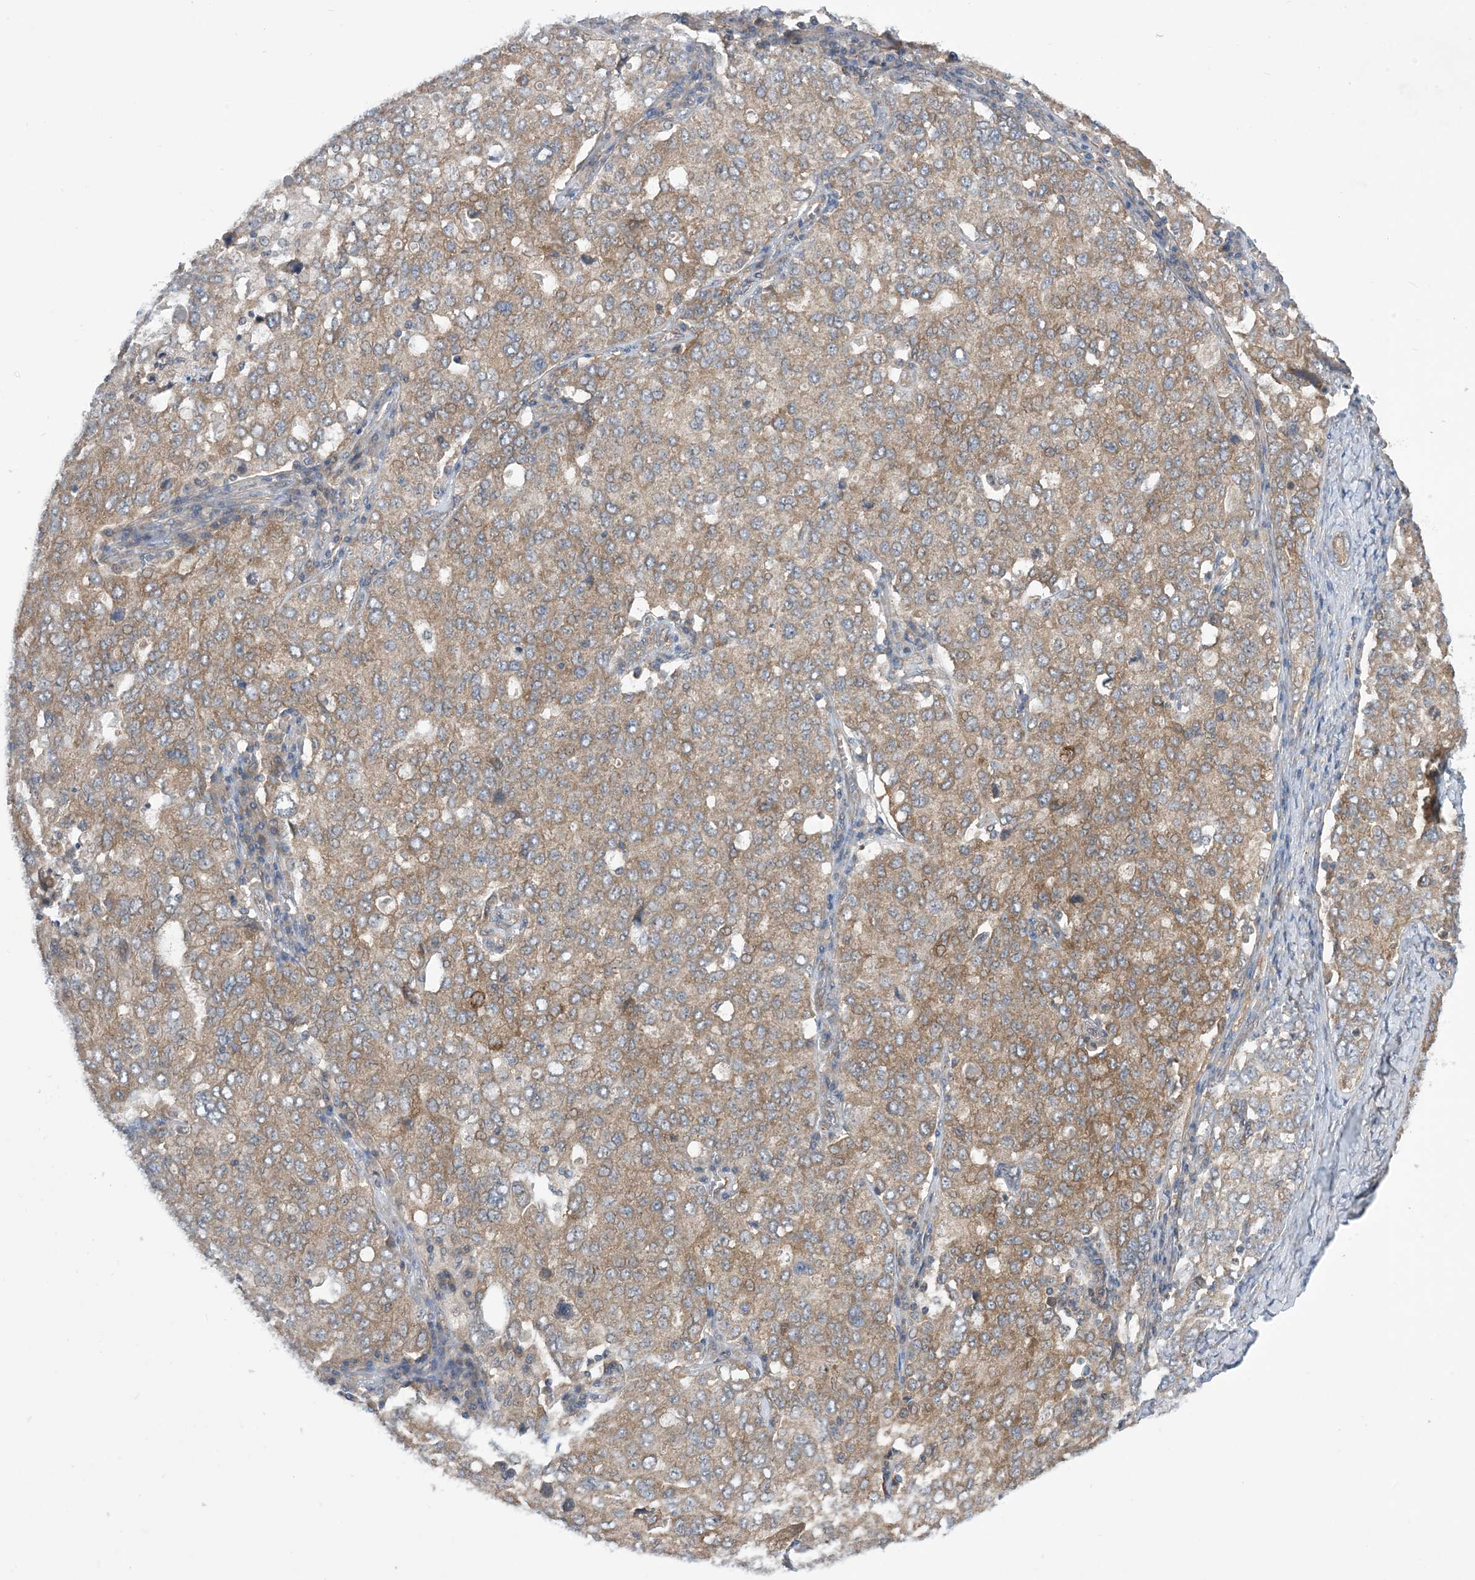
{"staining": {"intensity": "moderate", "quantity": ">75%", "location": "cytoplasmic/membranous"}, "tissue": "ovarian cancer", "cell_type": "Tumor cells", "image_type": "cancer", "snomed": [{"axis": "morphology", "description": "Carcinoma, endometroid"}, {"axis": "topography", "description": "Ovary"}], "caption": "Ovarian cancer (endometroid carcinoma) stained for a protein demonstrates moderate cytoplasmic/membranous positivity in tumor cells.", "gene": "EHBP1", "patient": {"sex": "female", "age": 62}}